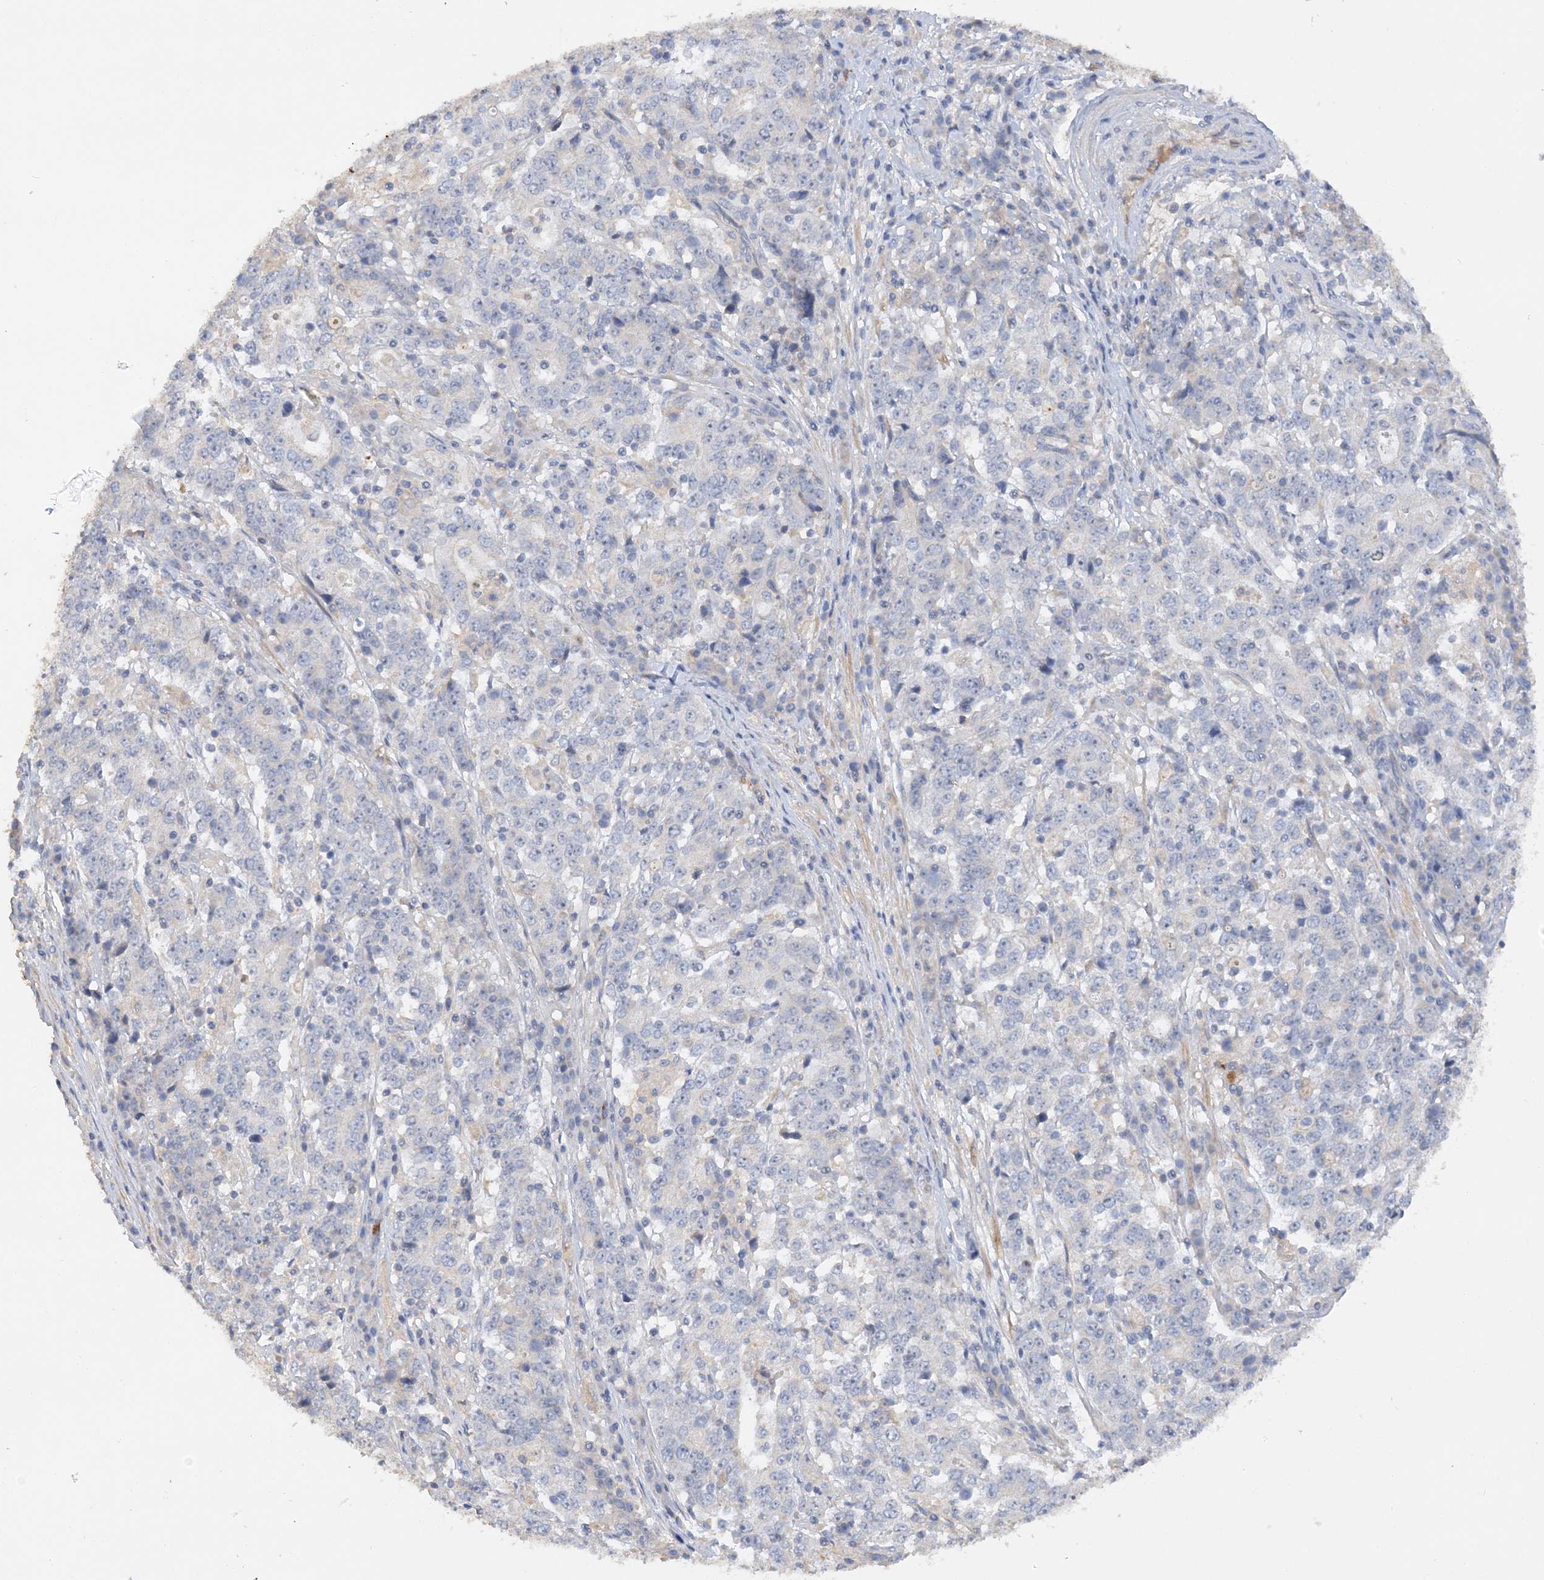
{"staining": {"intensity": "negative", "quantity": "none", "location": "none"}, "tissue": "stomach cancer", "cell_type": "Tumor cells", "image_type": "cancer", "snomed": [{"axis": "morphology", "description": "Adenocarcinoma, NOS"}, {"axis": "topography", "description": "Stomach"}], "caption": "Protein analysis of adenocarcinoma (stomach) reveals no significant staining in tumor cells.", "gene": "GRINA", "patient": {"sex": "male", "age": 59}}